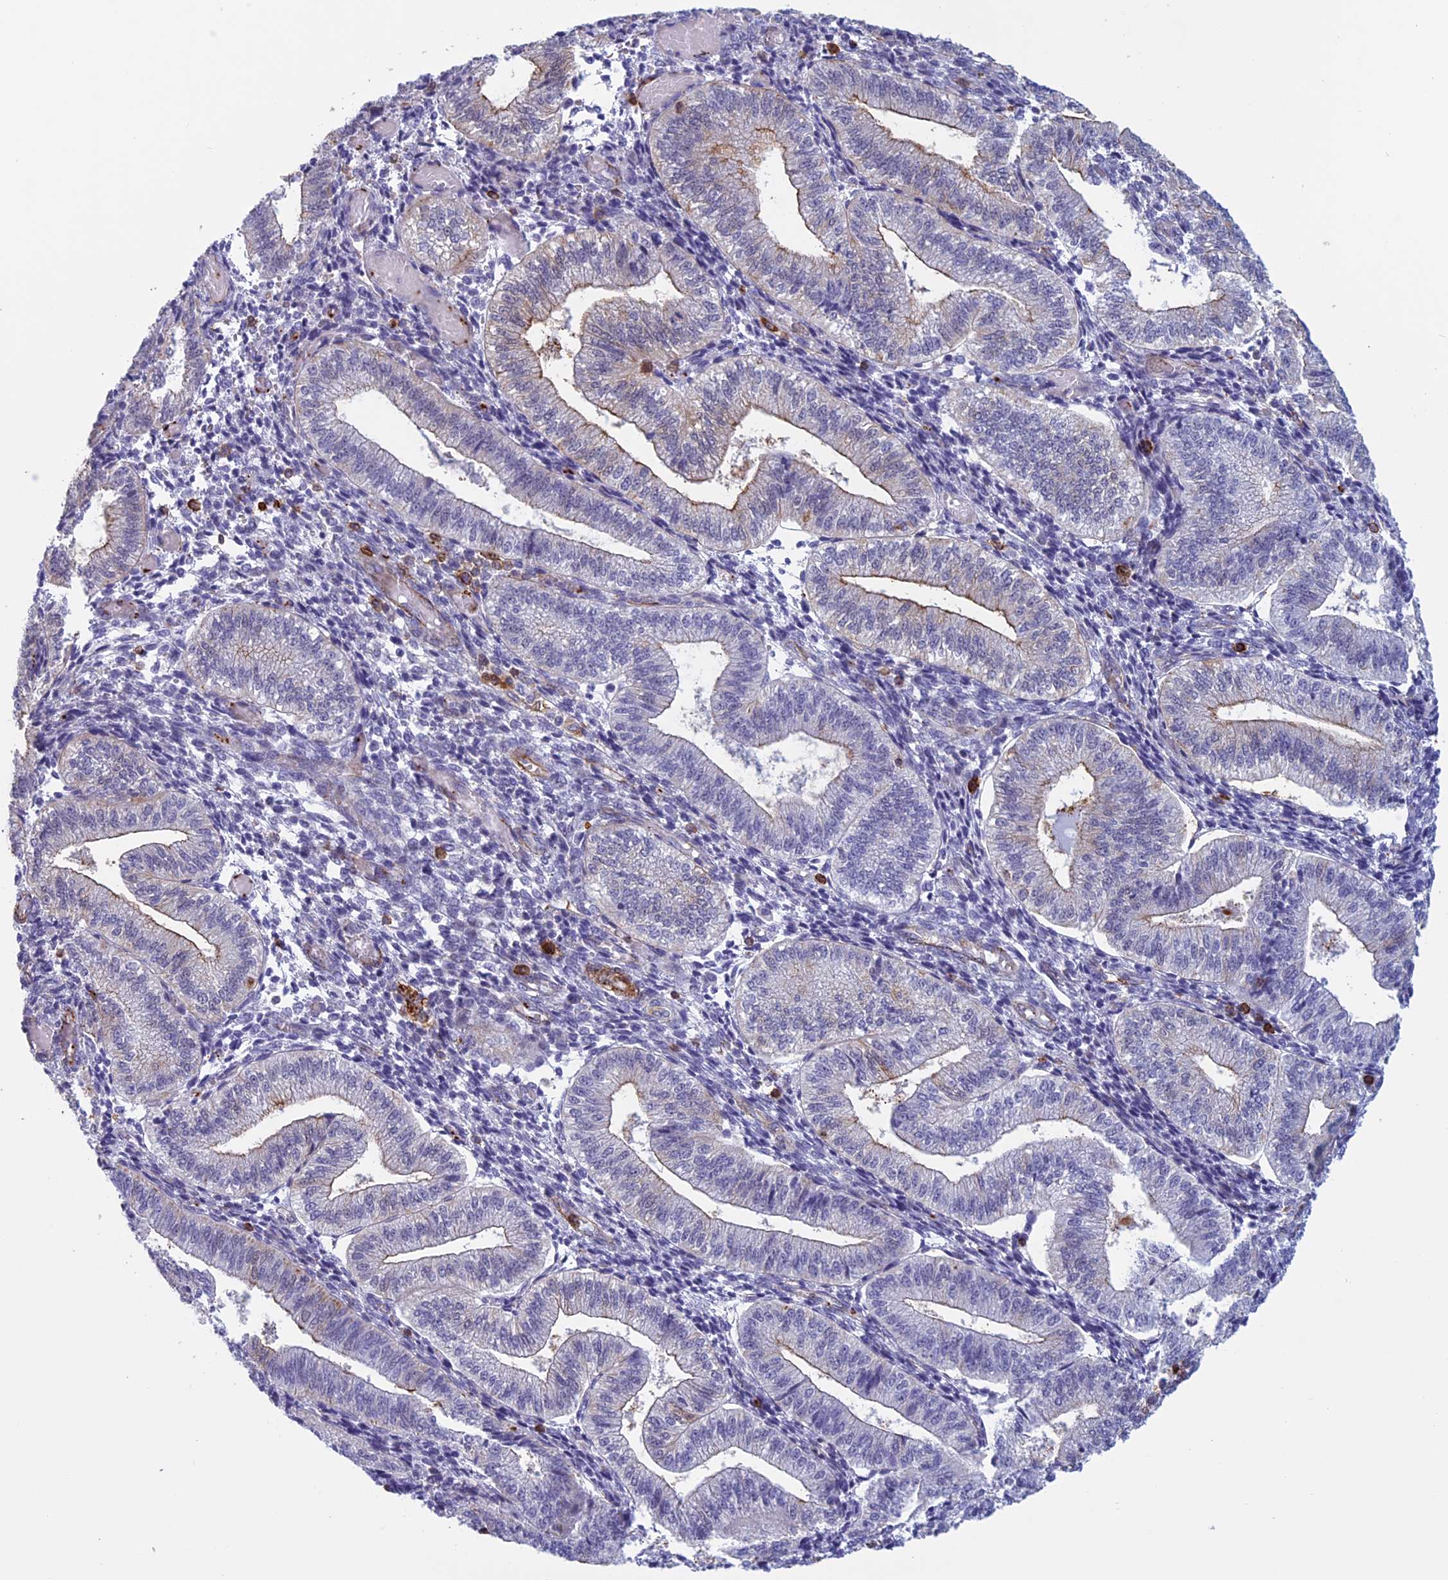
{"staining": {"intensity": "moderate", "quantity": "<25%", "location": "cytoplasmic/membranous"}, "tissue": "endometrium", "cell_type": "Cells in endometrial stroma", "image_type": "normal", "snomed": [{"axis": "morphology", "description": "Normal tissue, NOS"}, {"axis": "topography", "description": "Endometrium"}], "caption": "Moderate cytoplasmic/membranous protein positivity is identified in about <25% of cells in endometrial stroma in endometrium. (Brightfield microscopy of DAB IHC at high magnification).", "gene": "ANGPTL2", "patient": {"sex": "female", "age": 34}}